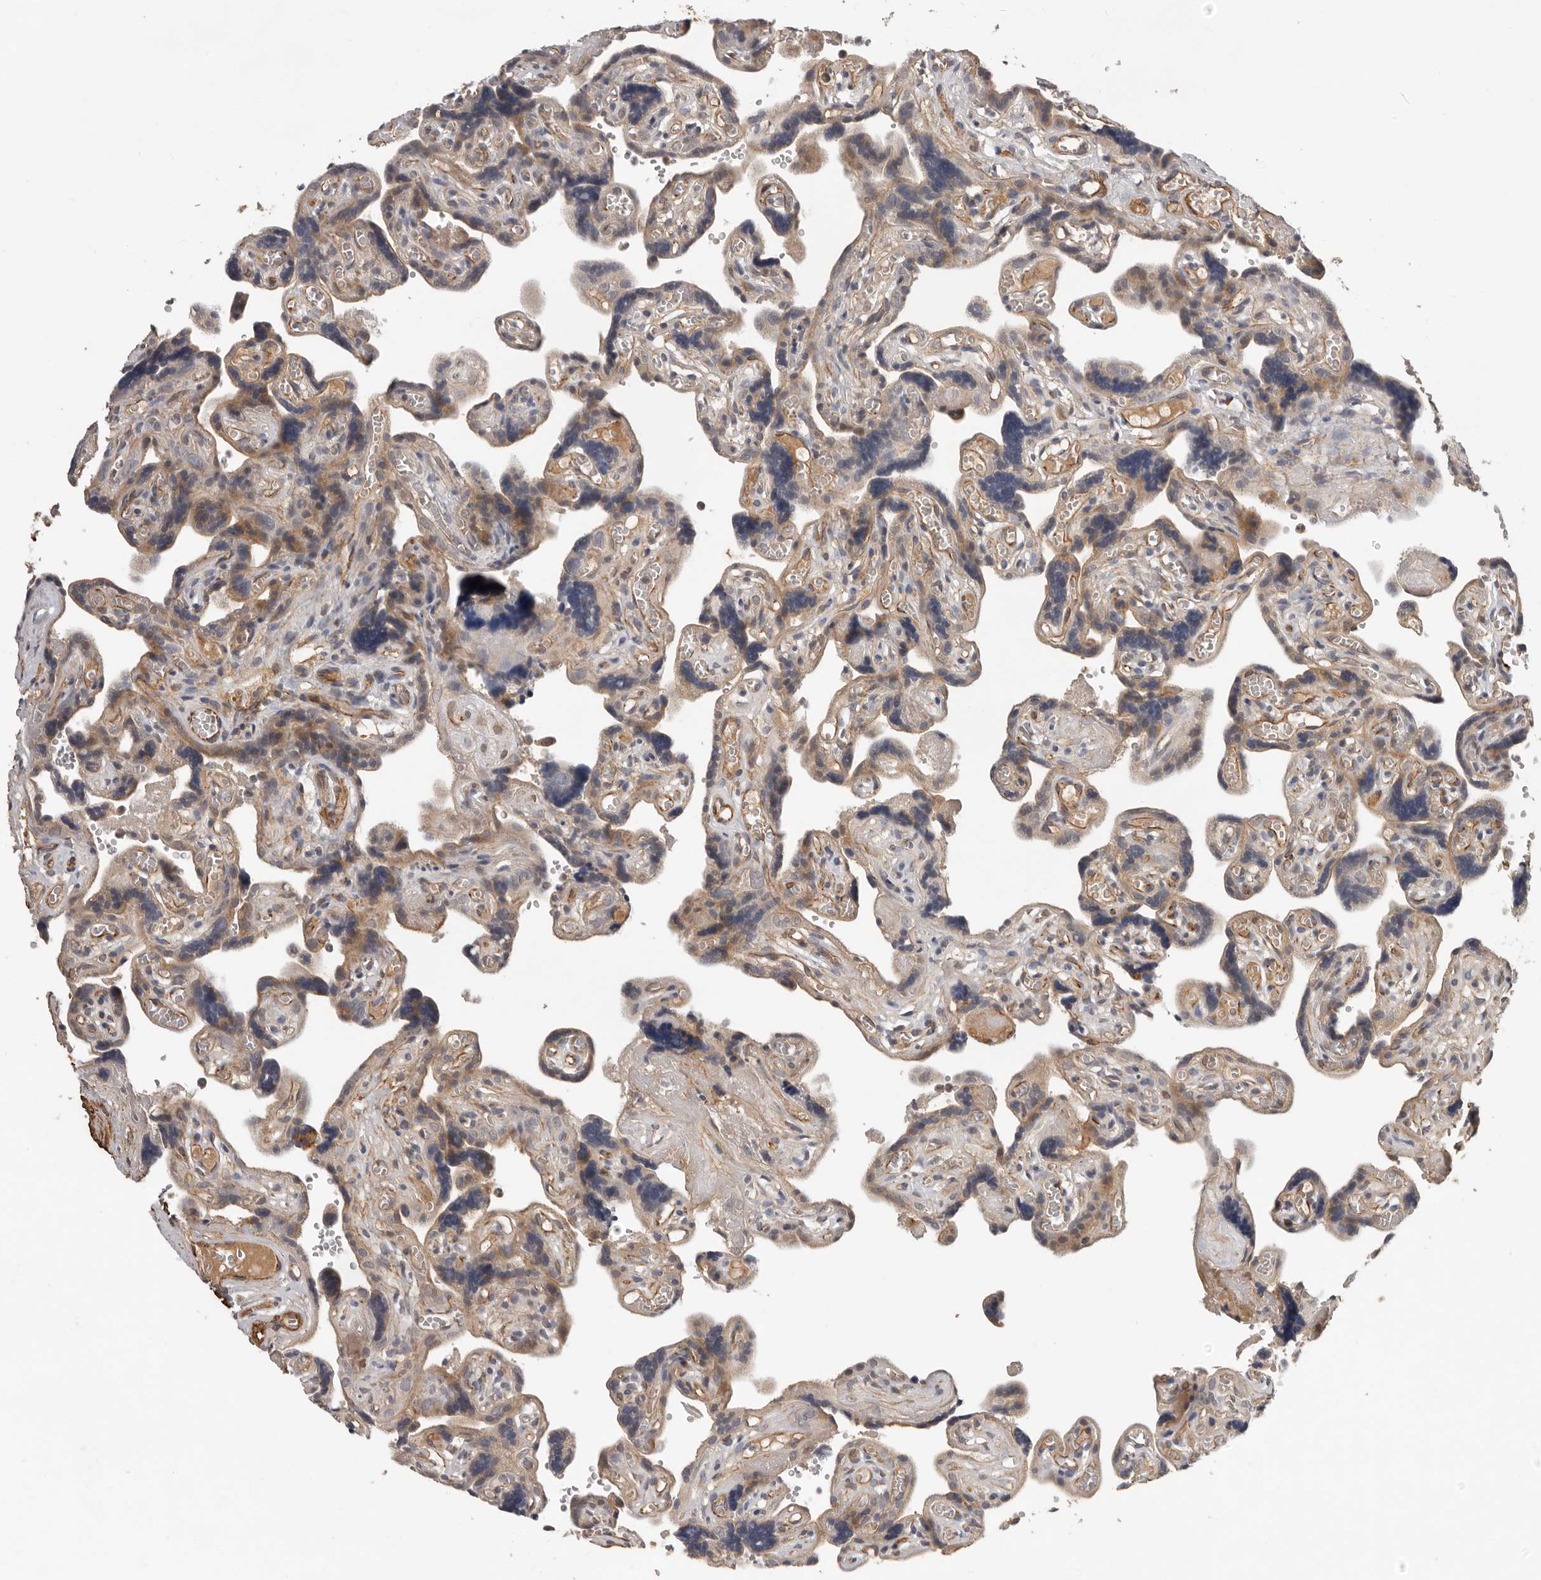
{"staining": {"intensity": "moderate", "quantity": "25%-75%", "location": "cytoplasmic/membranous"}, "tissue": "placenta", "cell_type": "Trophoblastic cells", "image_type": "normal", "snomed": [{"axis": "morphology", "description": "Normal tissue, NOS"}, {"axis": "topography", "description": "Placenta"}], "caption": "IHC photomicrograph of normal placenta: placenta stained using IHC reveals medium levels of moderate protein expression localized specifically in the cytoplasmic/membranous of trophoblastic cells, appearing as a cytoplasmic/membranous brown color.", "gene": "RNF157", "patient": {"sex": "female", "age": 30}}